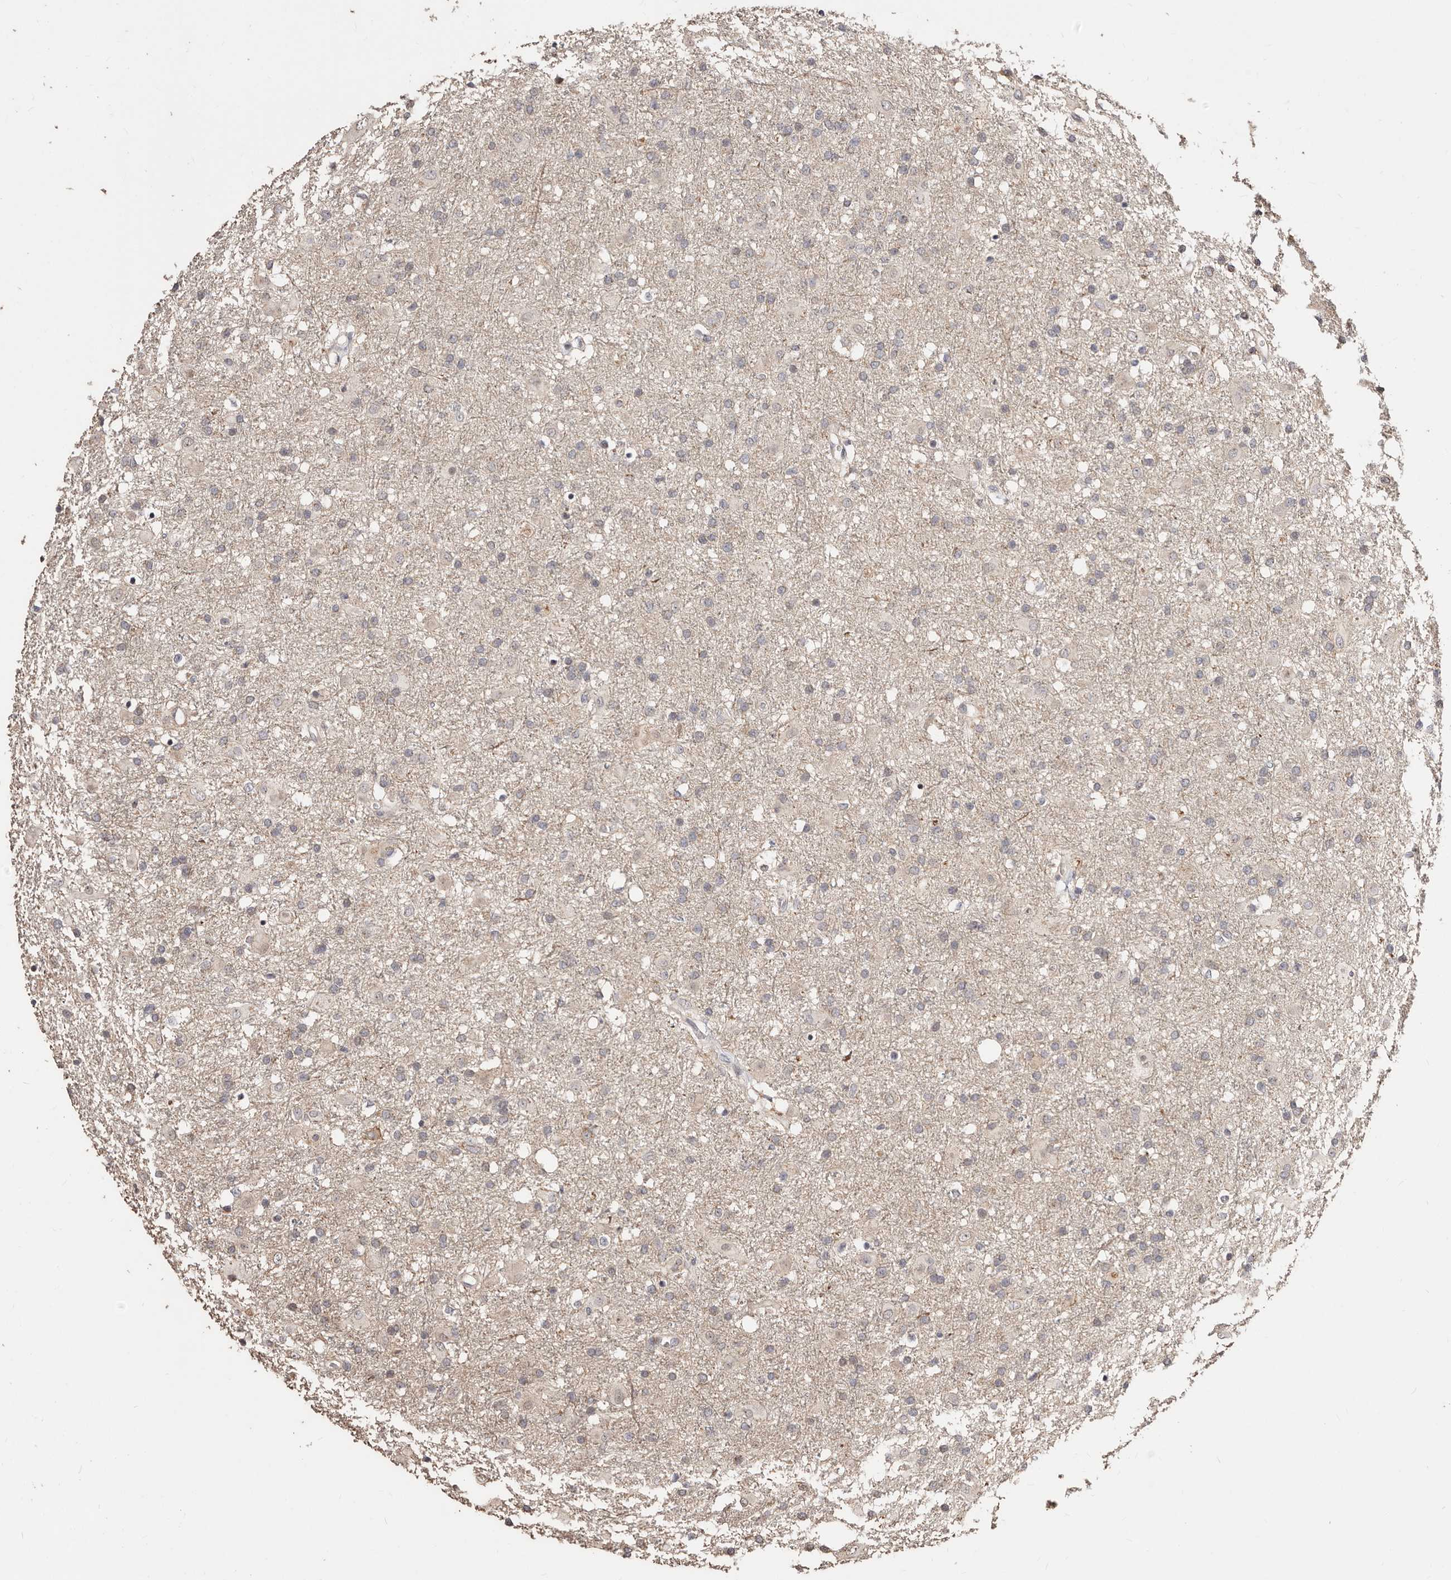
{"staining": {"intensity": "negative", "quantity": "none", "location": "none"}, "tissue": "glioma", "cell_type": "Tumor cells", "image_type": "cancer", "snomed": [{"axis": "morphology", "description": "Glioma, malignant, Low grade"}, {"axis": "topography", "description": "Brain"}], "caption": "This is a image of IHC staining of malignant glioma (low-grade), which shows no positivity in tumor cells. (DAB immunohistochemistry (IHC), high magnification).", "gene": "APOL6", "patient": {"sex": "male", "age": 65}}